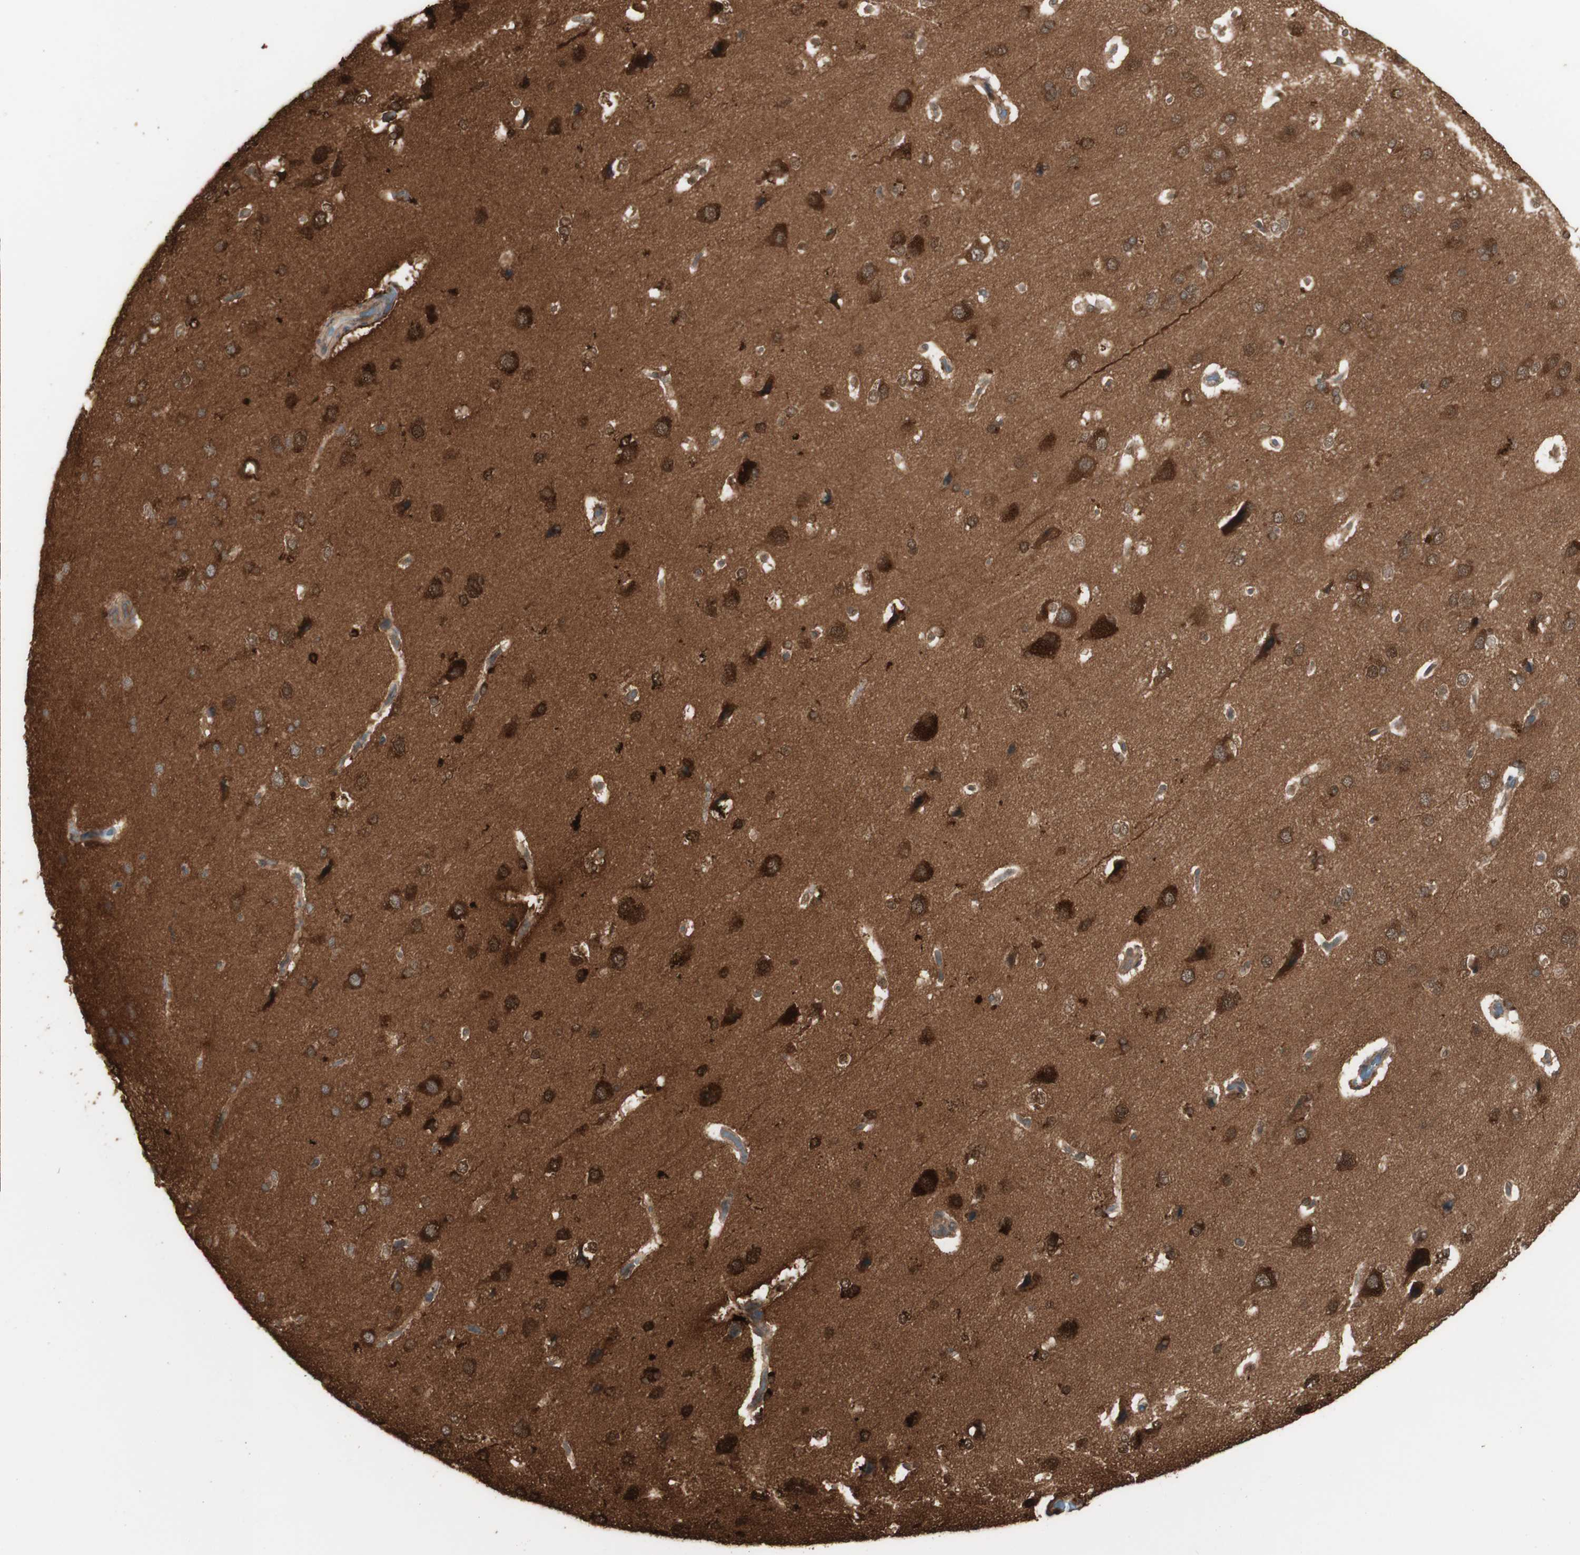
{"staining": {"intensity": "moderate", "quantity": ">75%", "location": "cytoplasmic/membranous"}, "tissue": "cerebral cortex", "cell_type": "Endothelial cells", "image_type": "normal", "snomed": [{"axis": "morphology", "description": "Normal tissue, NOS"}, {"axis": "topography", "description": "Cerebral cortex"}], "caption": "Immunohistochemical staining of benign cerebral cortex shows >75% levels of moderate cytoplasmic/membranous protein expression in about >75% of endothelial cells.", "gene": "YWHAB", "patient": {"sex": "male", "age": 62}}